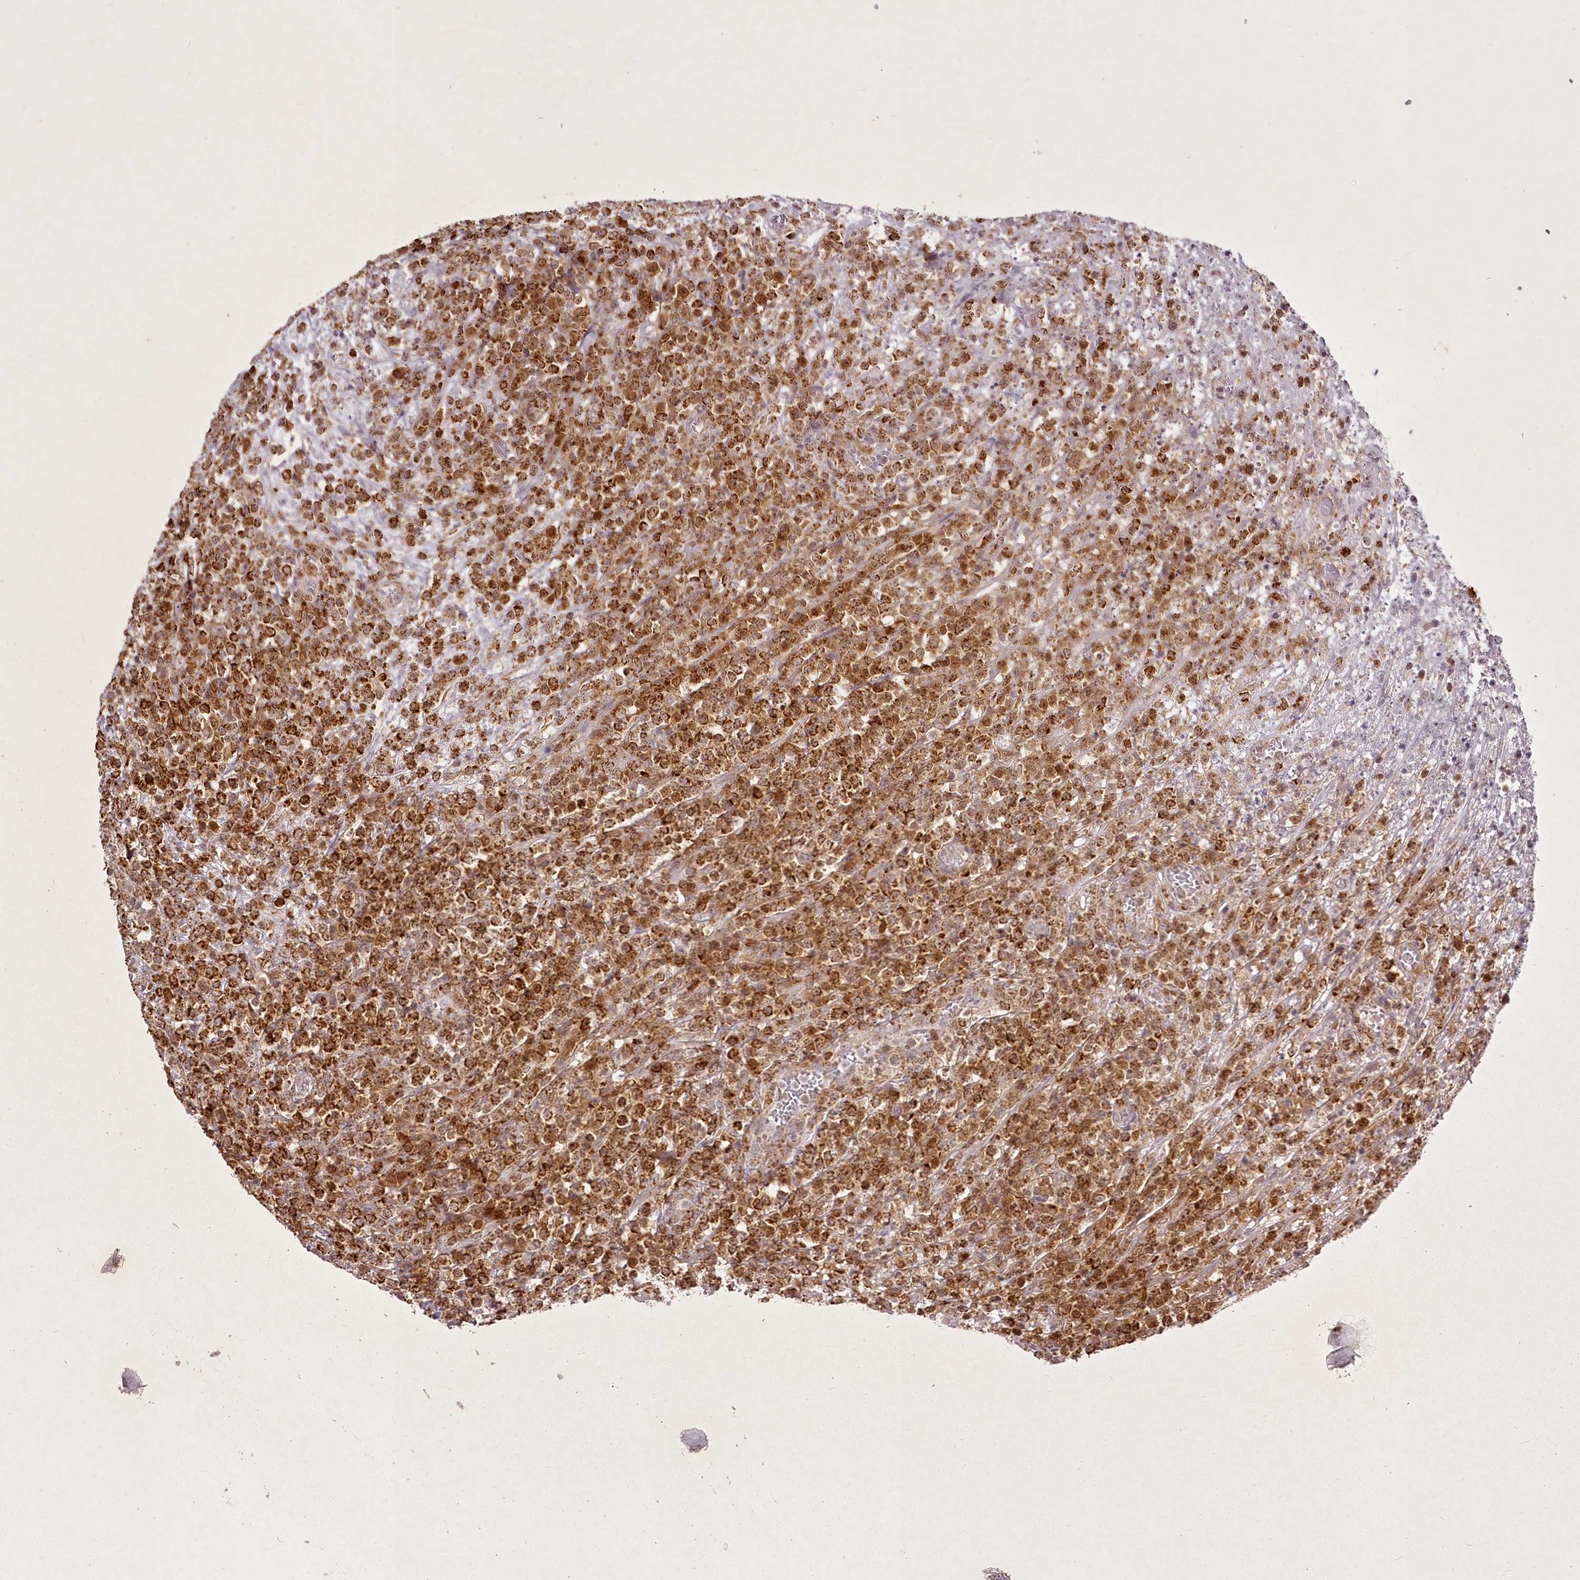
{"staining": {"intensity": "strong", "quantity": ">75%", "location": "cytoplasmic/membranous"}, "tissue": "lymphoma", "cell_type": "Tumor cells", "image_type": "cancer", "snomed": [{"axis": "morphology", "description": "Malignant lymphoma, non-Hodgkin's type, High grade"}, {"axis": "topography", "description": "Colon"}], "caption": "Lymphoma was stained to show a protein in brown. There is high levels of strong cytoplasmic/membranous positivity in approximately >75% of tumor cells.", "gene": "CHCHD2", "patient": {"sex": "female", "age": 53}}